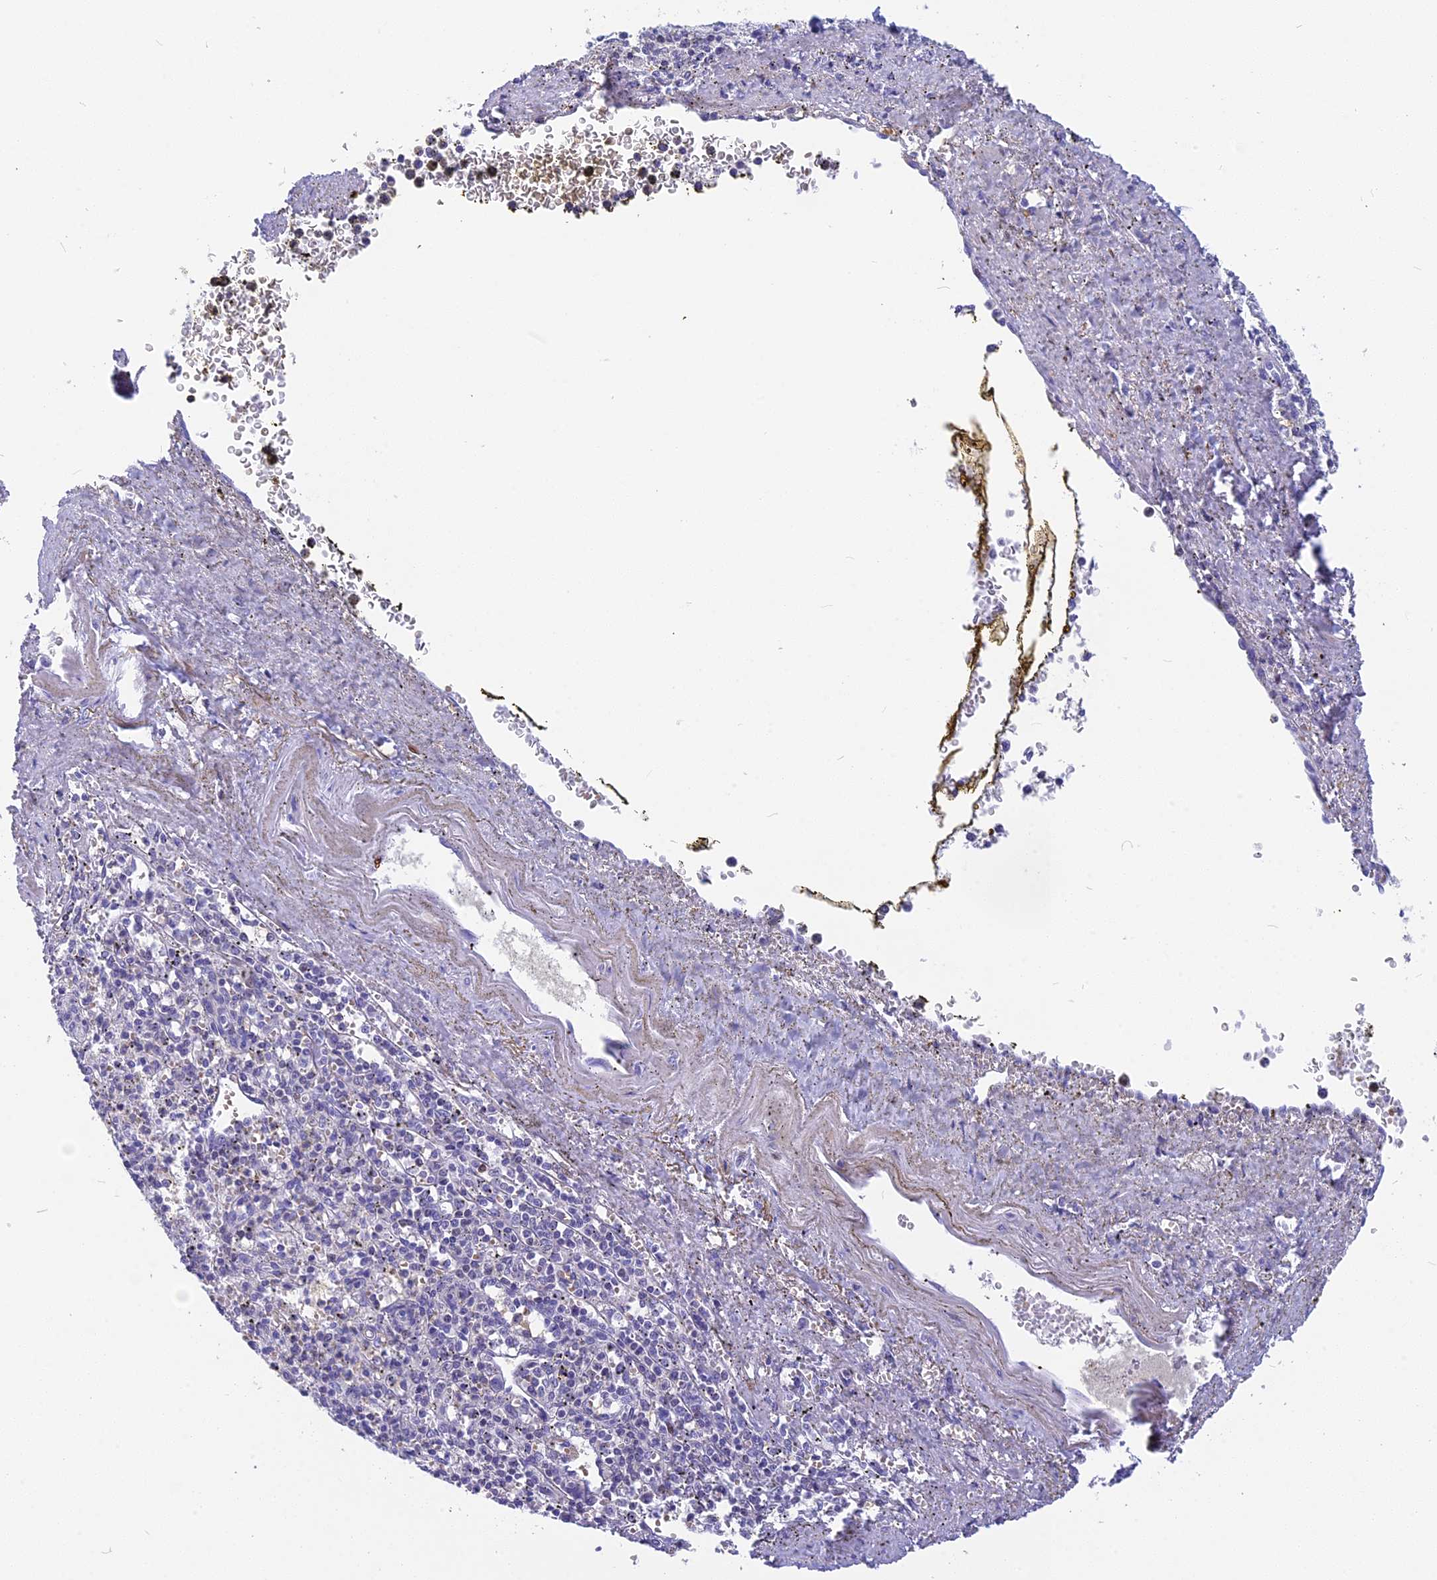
{"staining": {"intensity": "negative", "quantity": "none", "location": "none"}, "tissue": "spleen", "cell_type": "Cells in red pulp", "image_type": "normal", "snomed": [{"axis": "morphology", "description": "Normal tissue, NOS"}, {"axis": "topography", "description": "Spleen"}], "caption": "IHC of unremarkable human spleen displays no positivity in cells in red pulp. Nuclei are stained in blue.", "gene": "NKPD1", "patient": {"sex": "male", "age": 72}}